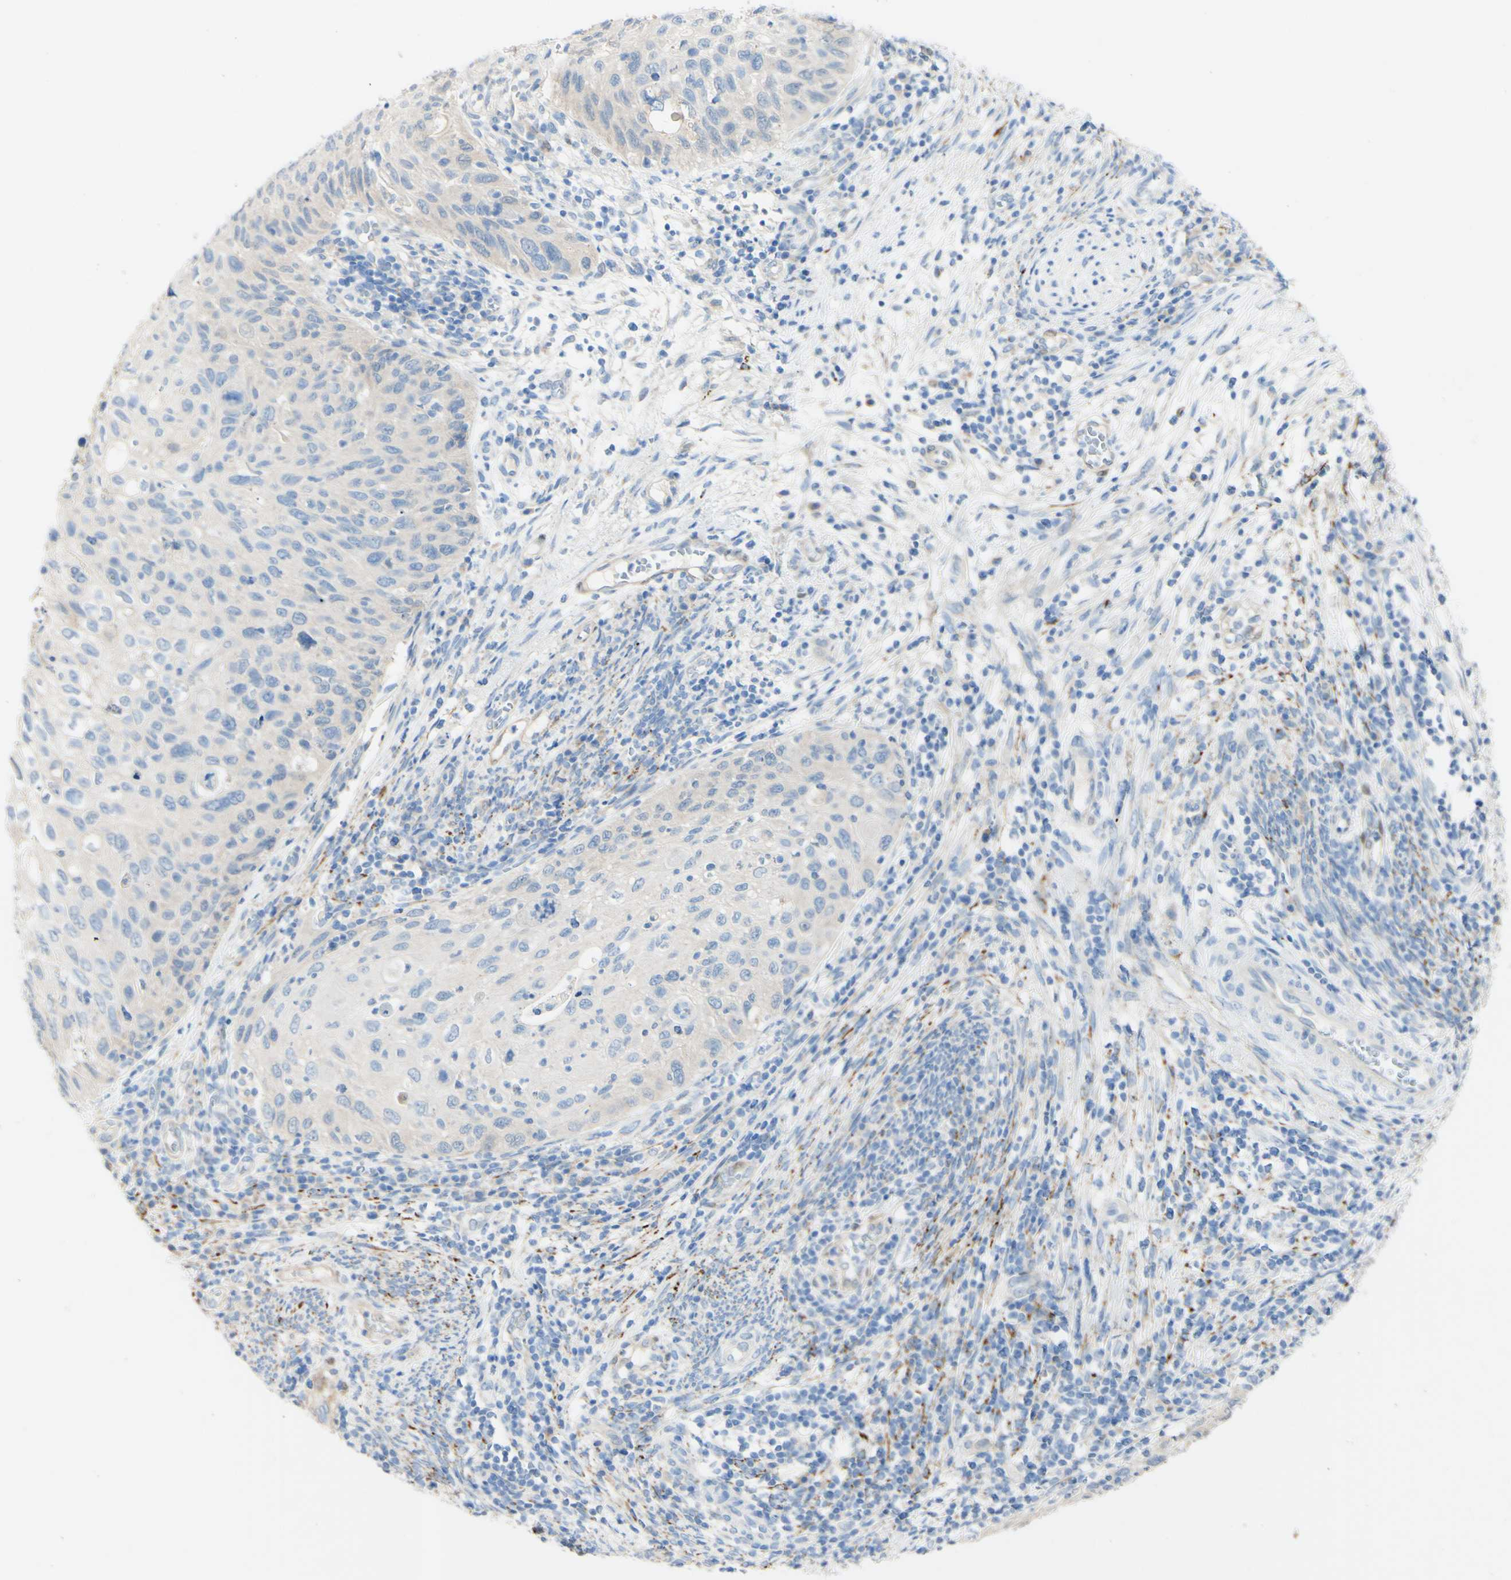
{"staining": {"intensity": "negative", "quantity": "none", "location": "none"}, "tissue": "cervical cancer", "cell_type": "Tumor cells", "image_type": "cancer", "snomed": [{"axis": "morphology", "description": "Squamous cell carcinoma, NOS"}, {"axis": "topography", "description": "Cervix"}], "caption": "Immunohistochemistry (IHC) micrograph of neoplastic tissue: cervical cancer (squamous cell carcinoma) stained with DAB displays no significant protein expression in tumor cells.", "gene": "FGF4", "patient": {"sex": "female", "age": 70}}